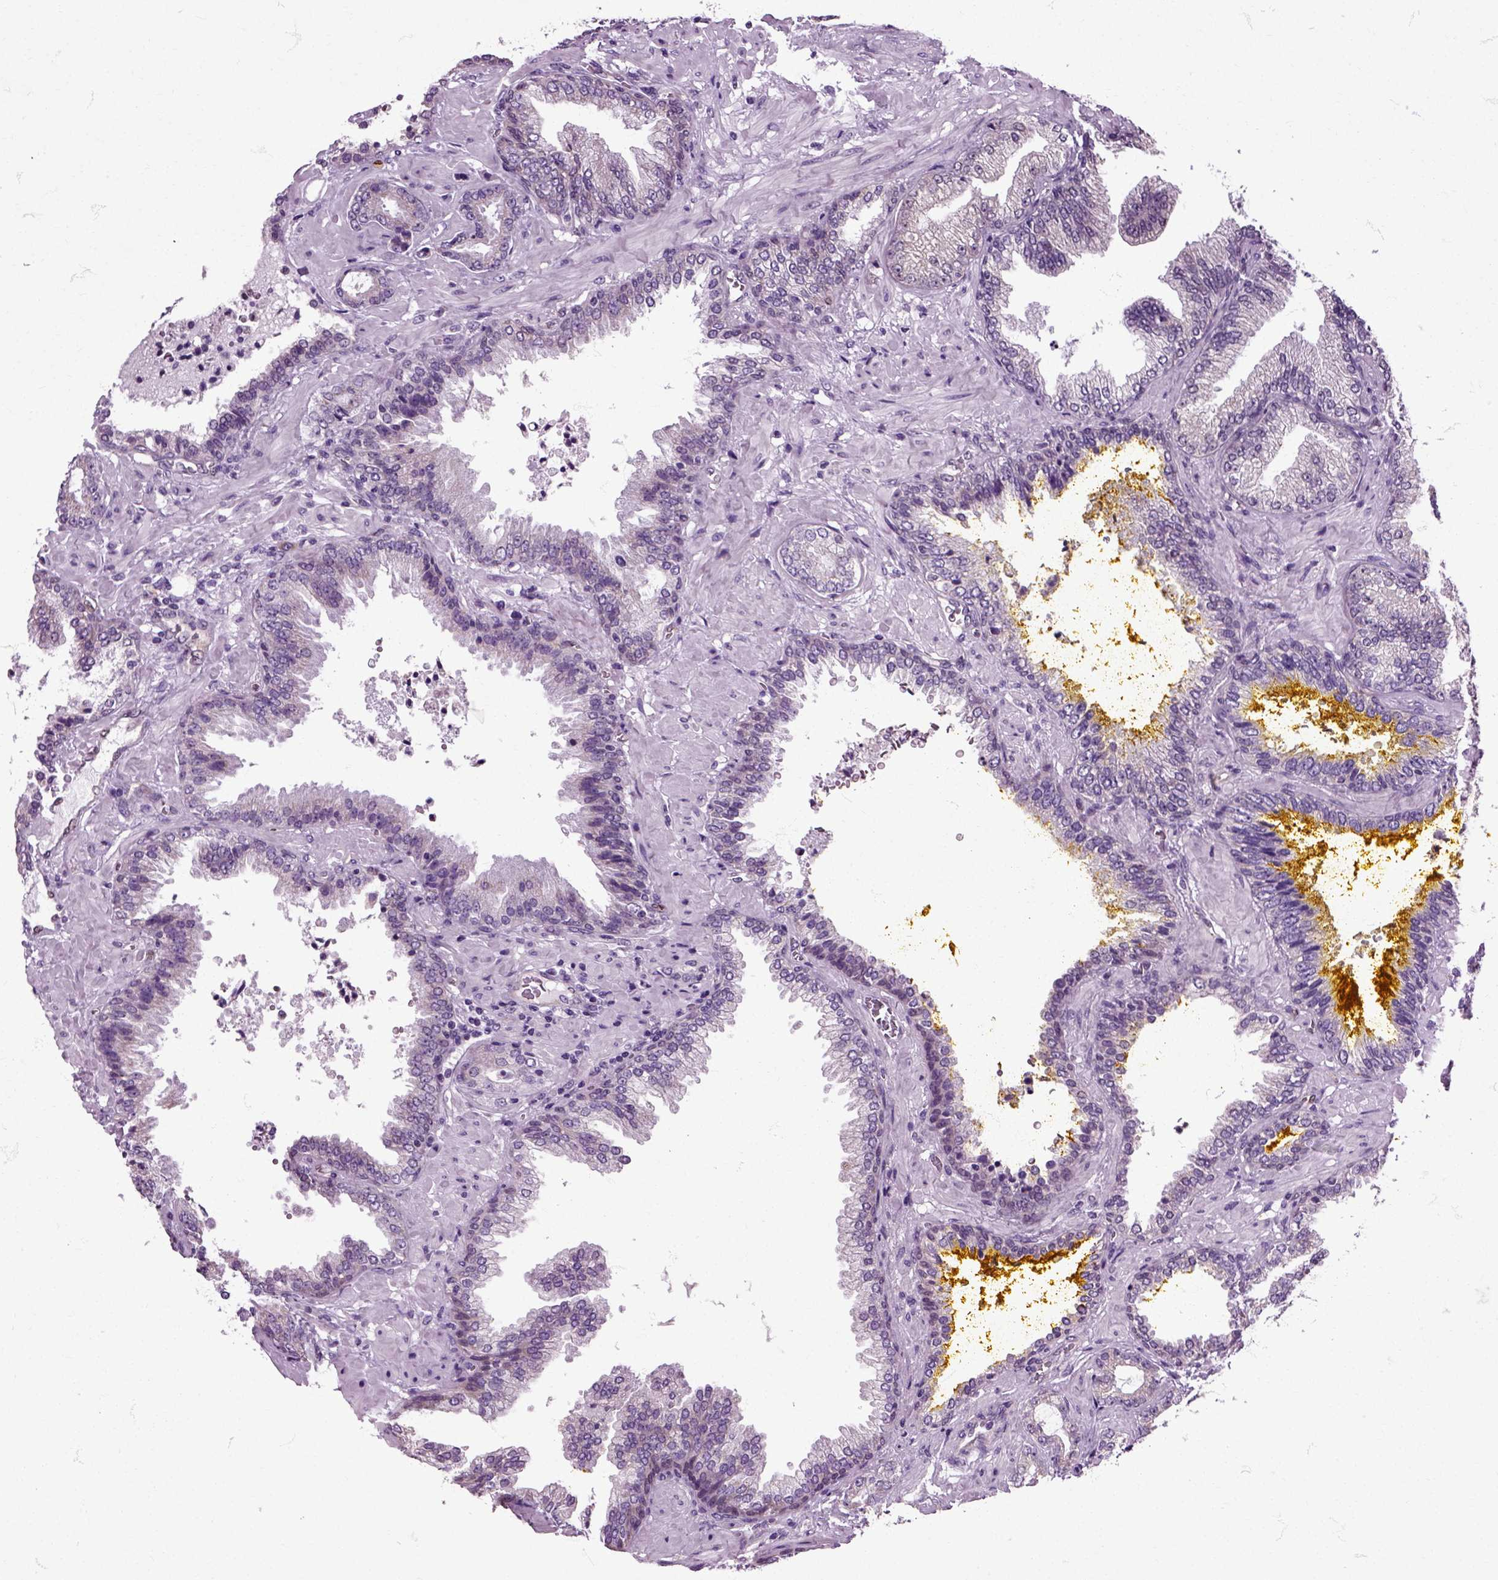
{"staining": {"intensity": "negative", "quantity": "none", "location": "none"}, "tissue": "prostate cancer", "cell_type": "Tumor cells", "image_type": "cancer", "snomed": [{"axis": "morphology", "description": "Adenocarcinoma, Low grade"}, {"axis": "topography", "description": "Prostate"}], "caption": "Immunohistochemical staining of prostate low-grade adenocarcinoma displays no significant expression in tumor cells.", "gene": "HSPA2", "patient": {"sex": "male", "age": 68}}